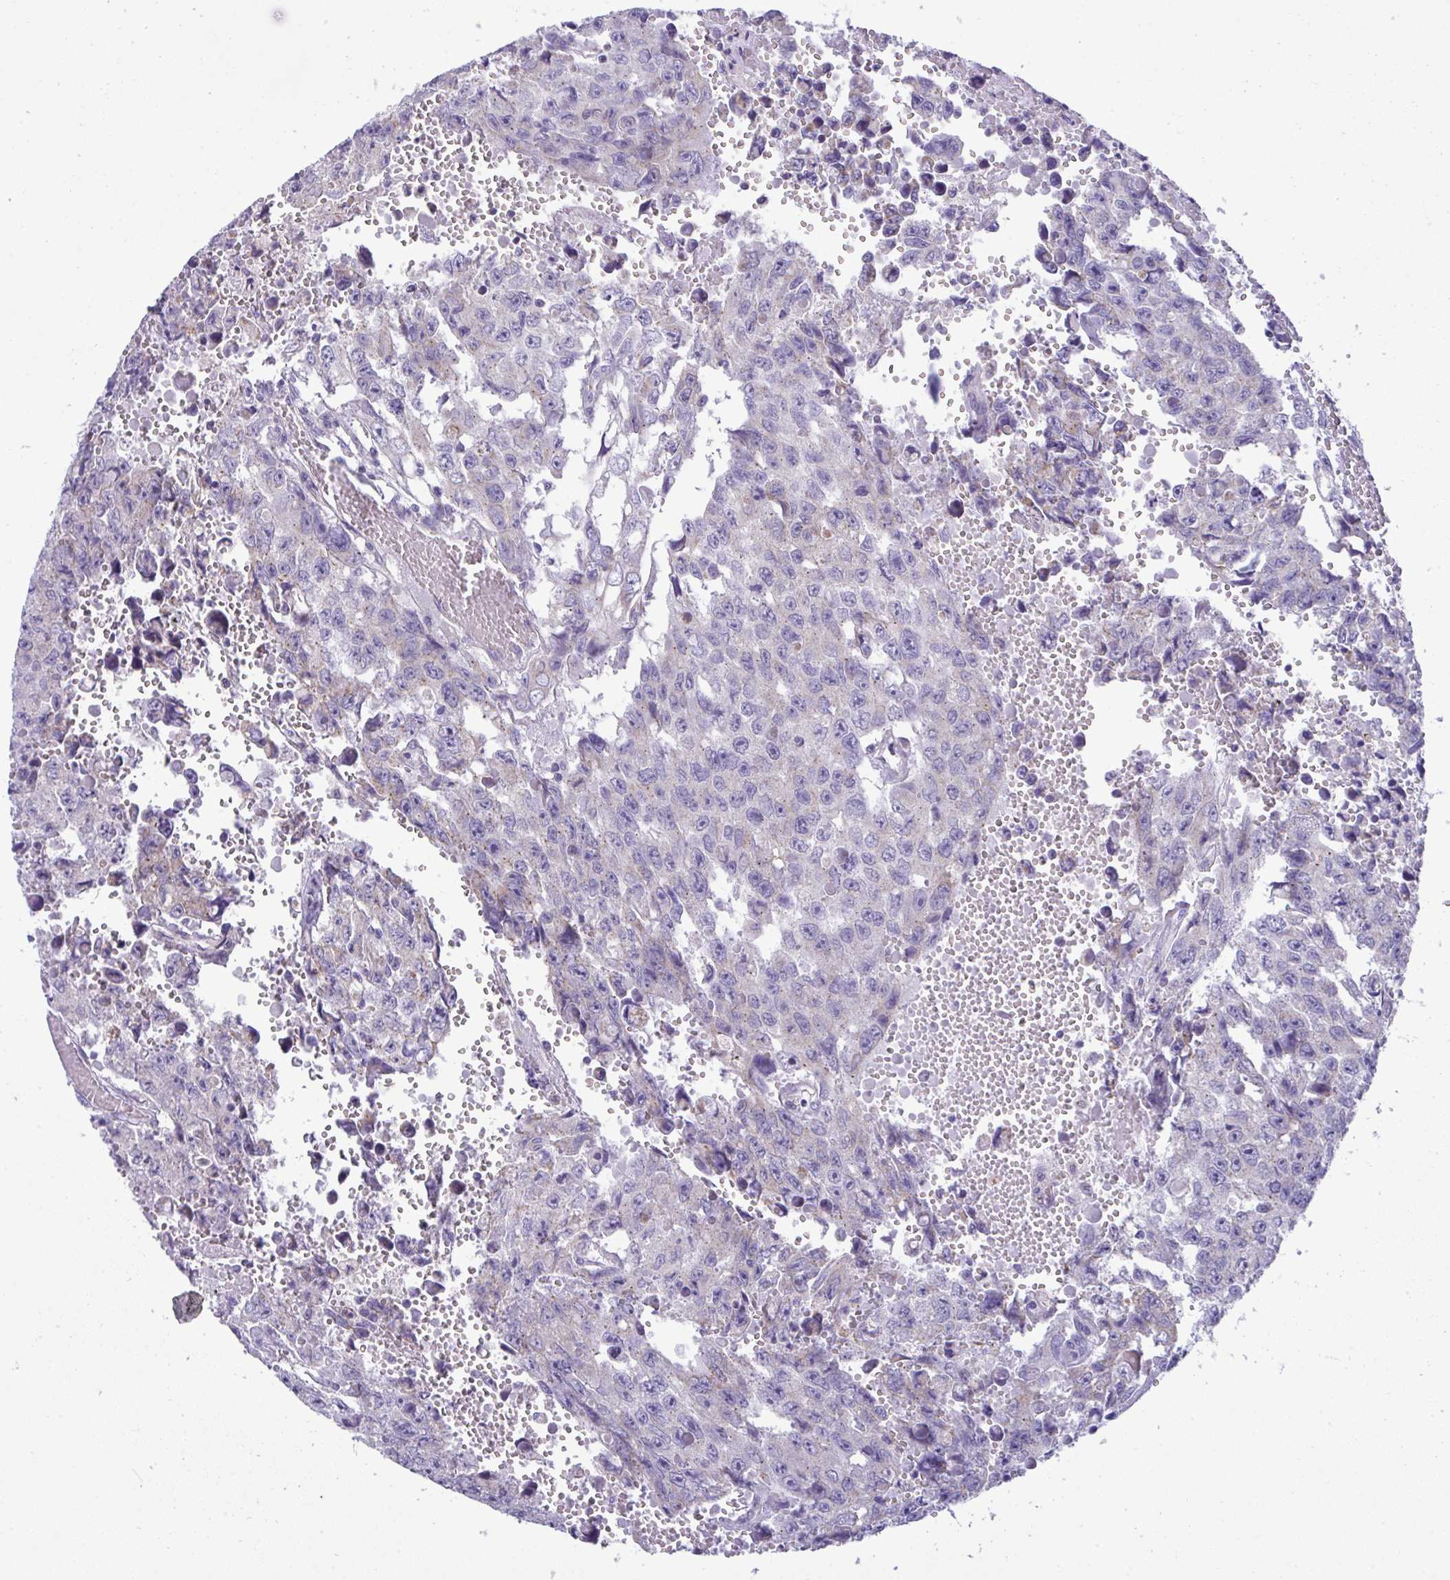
{"staining": {"intensity": "negative", "quantity": "none", "location": "none"}, "tissue": "testis cancer", "cell_type": "Tumor cells", "image_type": "cancer", "snomed": [{"axis": "morphology", "description": "Seminoma, NOS"}, {"axis": "topography", "description": "Testis"}], "caption": "The immunohistochemistry image has no significant expression in tumor cells of testis cancer tissue.", "gene": "PLA2G12B", "patient": {"sex": "male", "age": 26}}